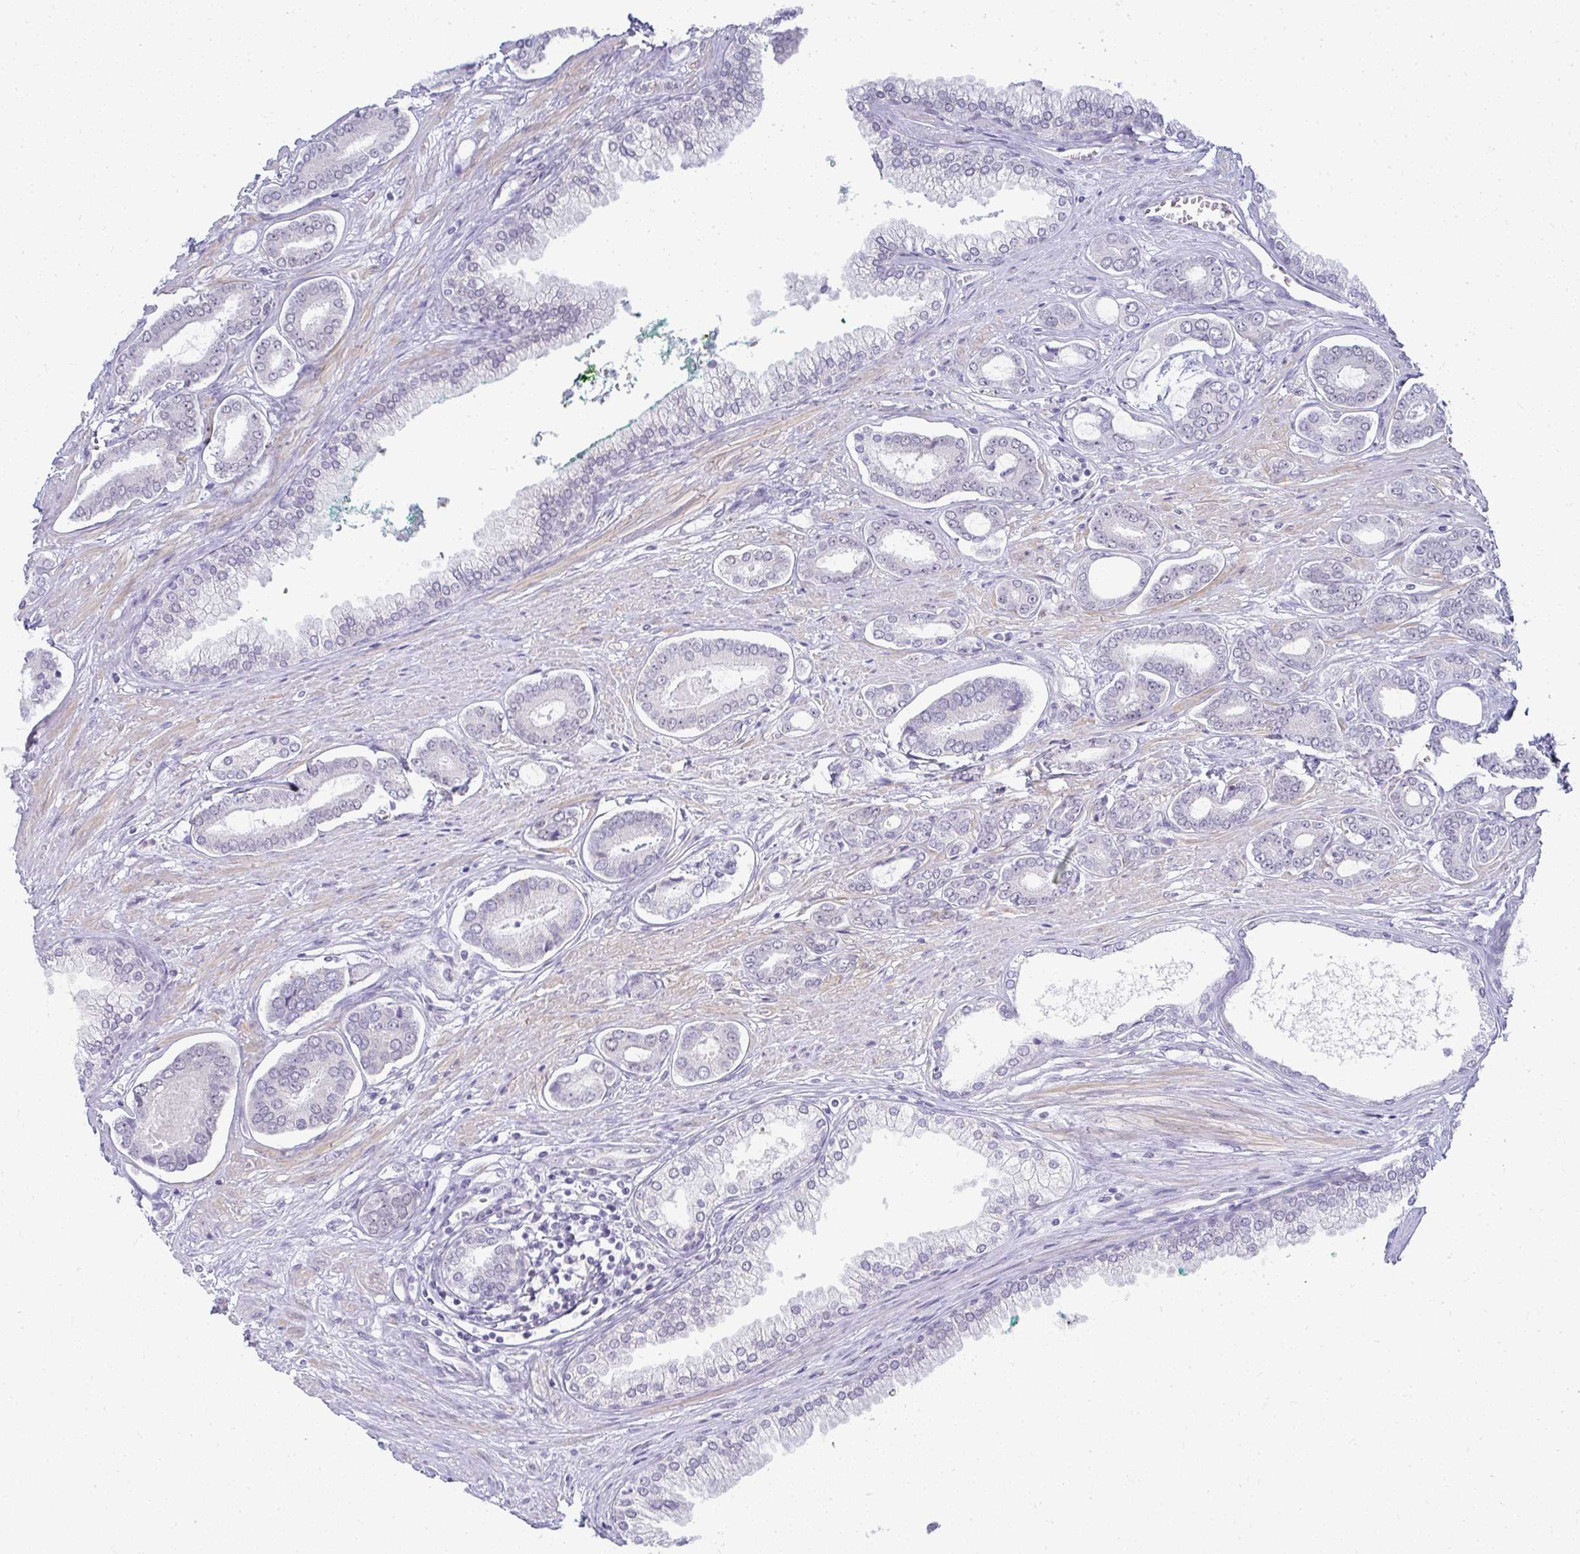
{"staining": {"intensity": "negative", "quantity": "none", "location": "none"}, "tissue": "prostate cancer", "cell_type": "Tumor cells", "image_type": "cancer", "snomed": [{"axis": "morphology", "description": "Adenocarcinoma, NOS"}, {"axis": "topography", "description": "Prostate and seminal vesicle, NOS"}], "caption": "Prostate cancer (adenocarcinoma) was stained to show a protein in brown. There is no significant positivity in tumor cells. (Brightfield microscopy of DAB (3,3'-diaminobenzidine) immunohistochemistry (IHC) at high magnification).", "gene": "TEX33", "patient": {"sex": "male", "age": 76}}